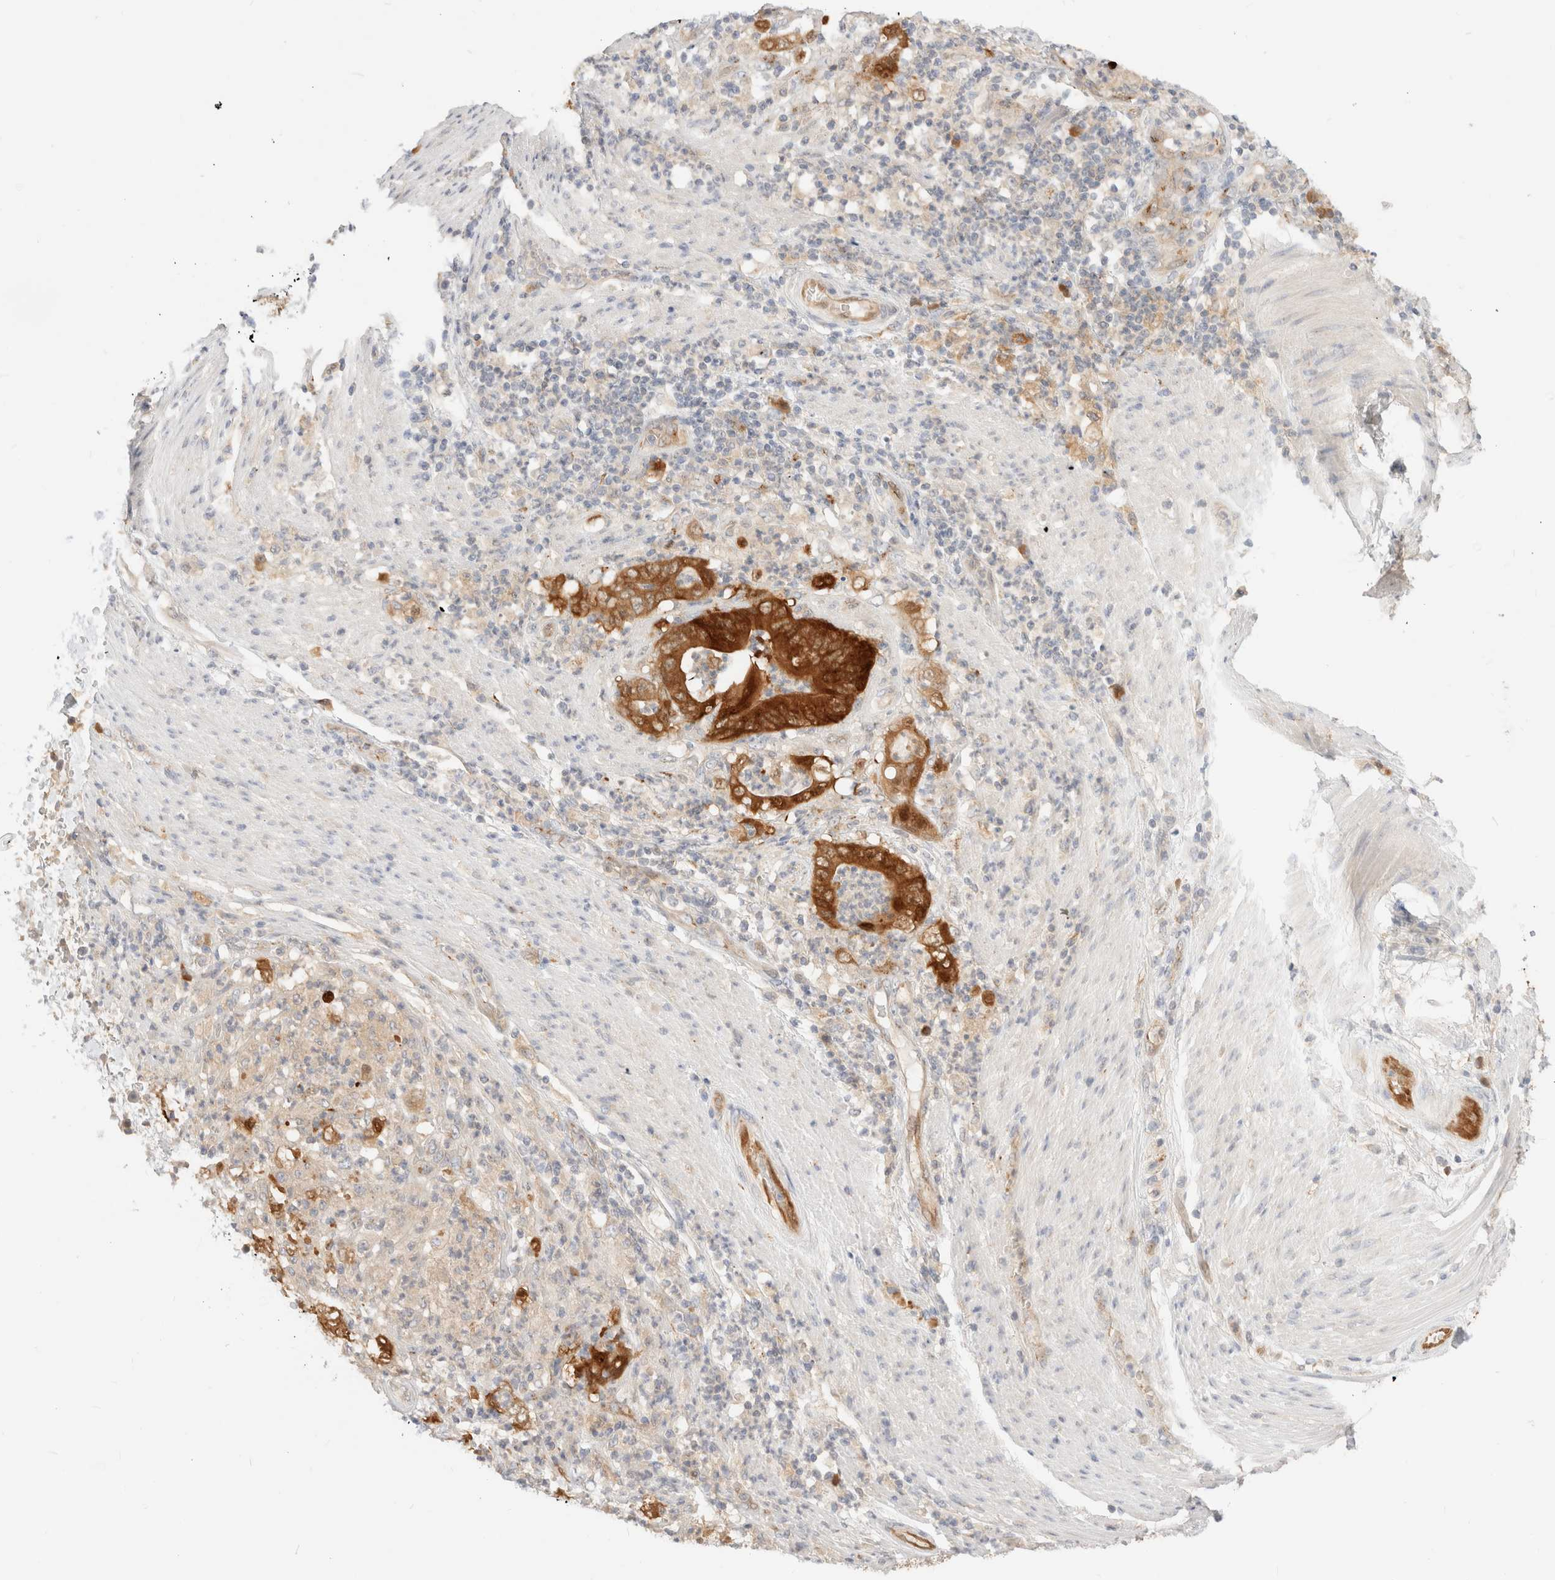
{"staining": {"intensity": "strong", "quantity": ">75%", "location": "cytoplasmic/membranous,nuclear"}, "tissue": "stomach cancer", "cell_type": "Tumor cells", "image_type": "cancer", "snomed": [{"axis": "morphology", "description": "Adenocarcinoma, NOS"}, {"axis": "topography", "description": "Stomach"}], "caption": "Stomach cancer stained with DAB (3,3'-diaminobenzidine) IHC reveals high levels of strong cytoplasmic/membranous and nuclear staining in approximately >75% of tumor cells.", "gene": "EFCAB13", "patient": {"sex": "female", "age": 73}}